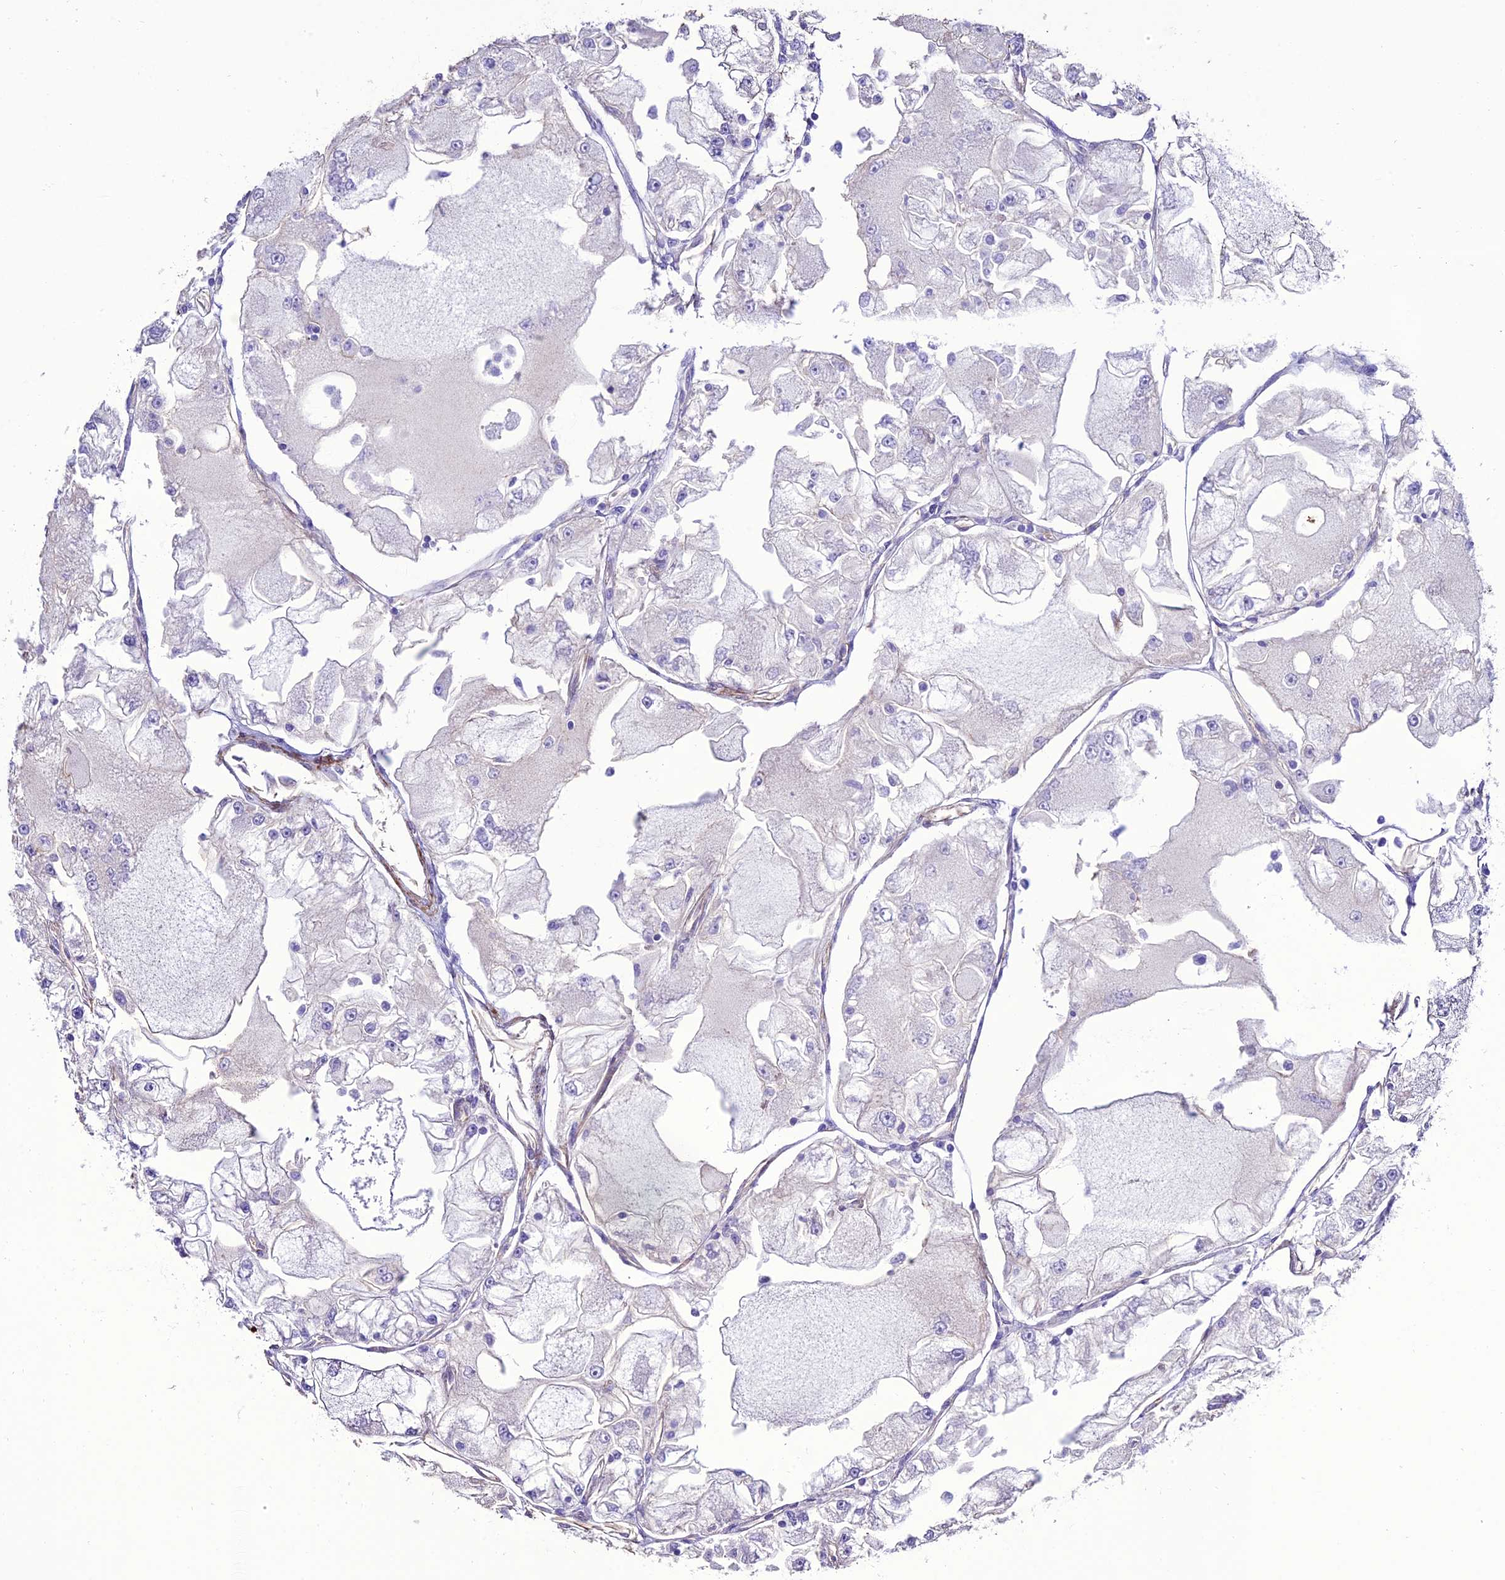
{"staining": {"intensity": "negative", "quantity": "none", "location": "none"}, "tissue": "renal cancer", "cell_type": "Tumor cells", "image_type": "cancer", "snomed": [{"axis": "morphology", "description": "Adenocarcinoma, NOS"}, {"axis": "topography", "description": "Kidney"}], "caption": "An immunohistochemistry (IHC) photomicrograph of renal cancer is shown. There is no staining in tumor cells of renal cancer. (DAB (3,3'-diaminobenzidine) IHC visualized using brightfield microscopy, high magnification).", "gene": "REX1BD", "patient": {"sex": "female", "age": 72}}